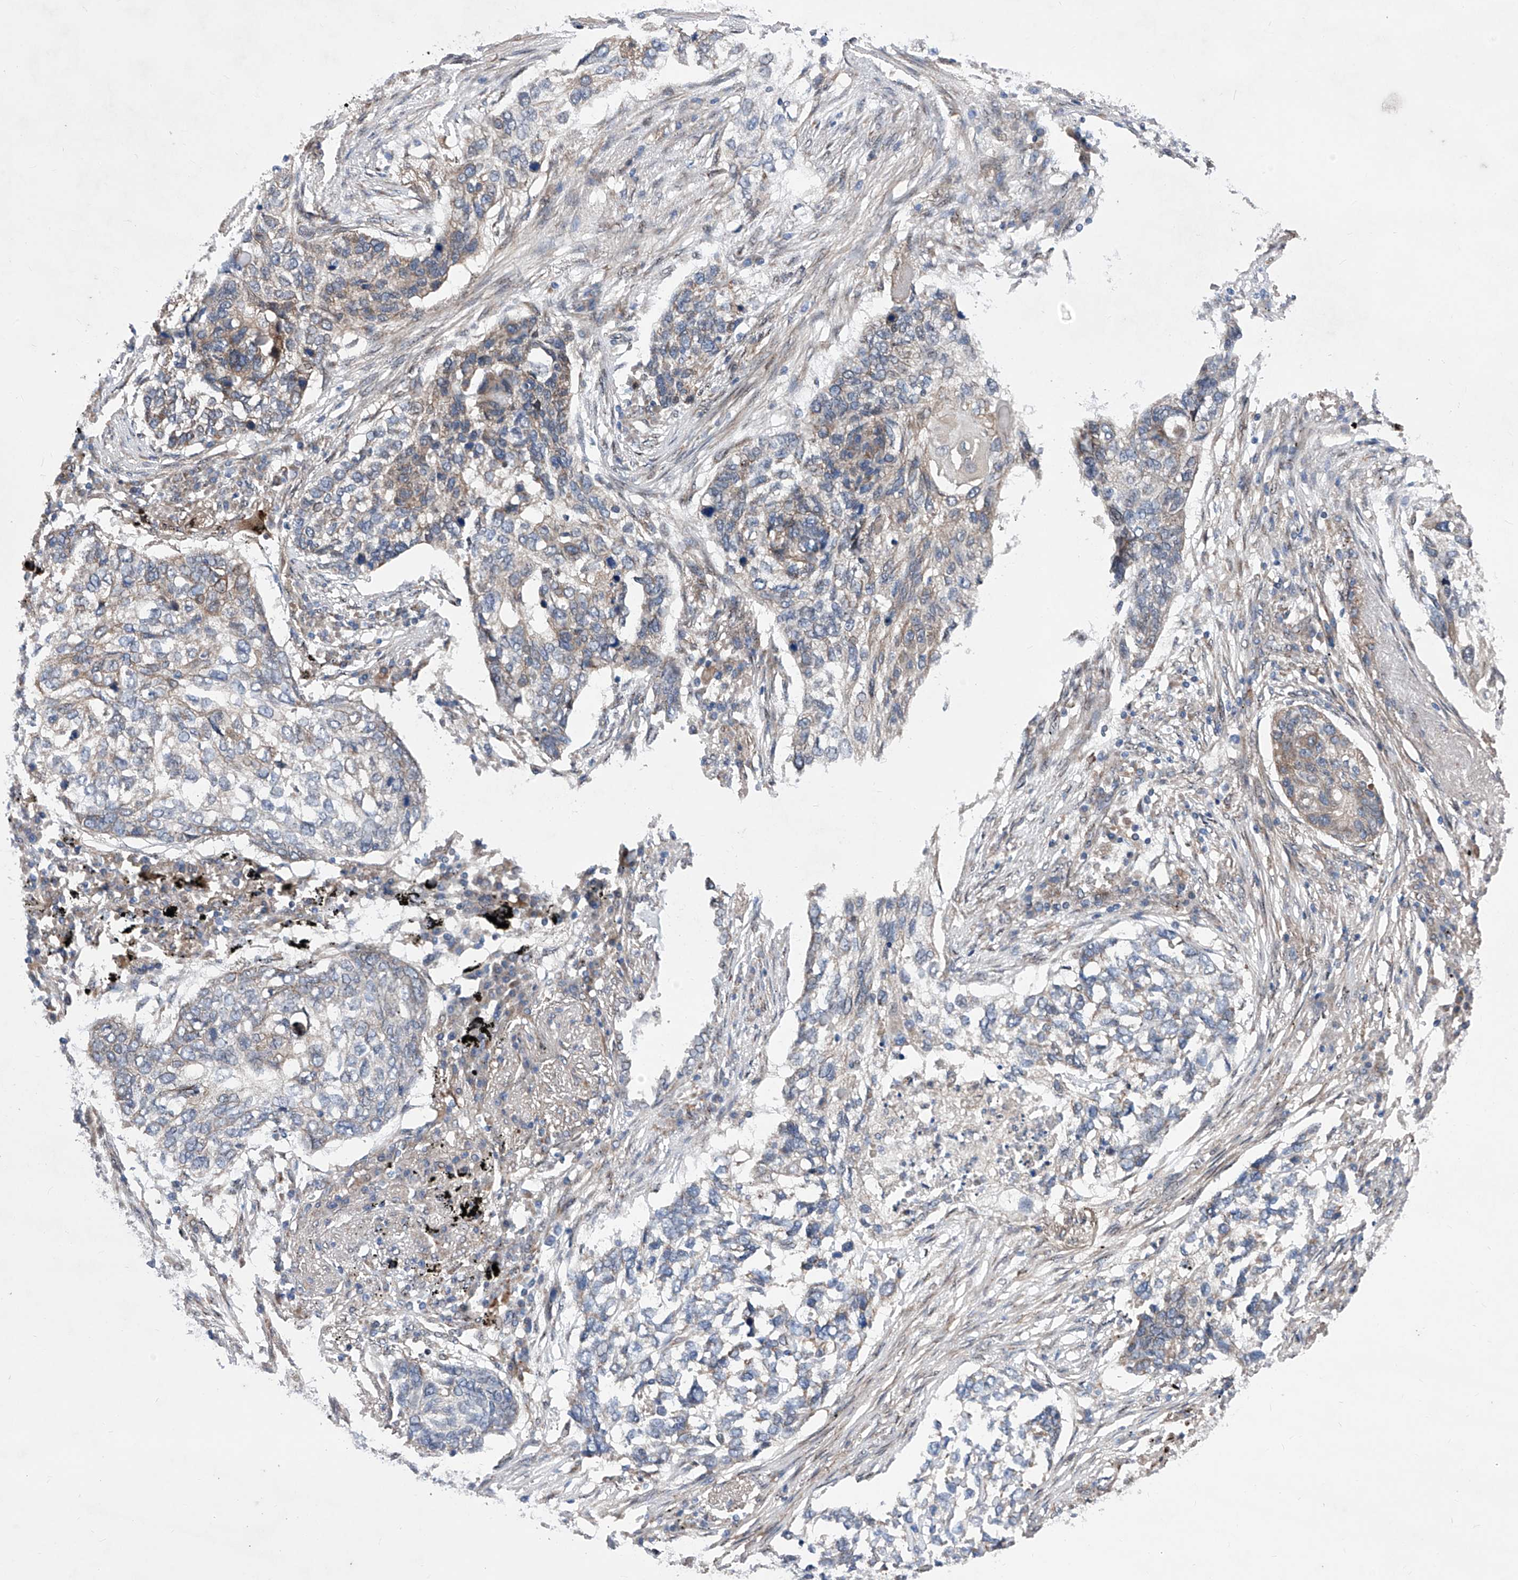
{"staining": {"intensity": "weak", "quantity": "<25%", "location": "cytoplasmic/membranous"}, "tissue": "lung cancer", "cell_type": "Tumor cells", "image_type": "cancer", "snomed": [{"axis": "morphology", "description": "Squamous cell carcinoma, NOS"}, {"axis": "topography", "description": "Lung"}], "caption": "High magnification brightfield microscopy of lung squamous cell carcinoma stained with DAB (brown) and counterstained with hematoxylin (blue): tumor cells show no significant positivity. (Brightfield microscopy of DAB (3,3'-diaminobenzidine) immunohistochemistry (IHC) at high magnification).", "gene": "KTI12", "patient": {"sex": "female", "age": 63}}